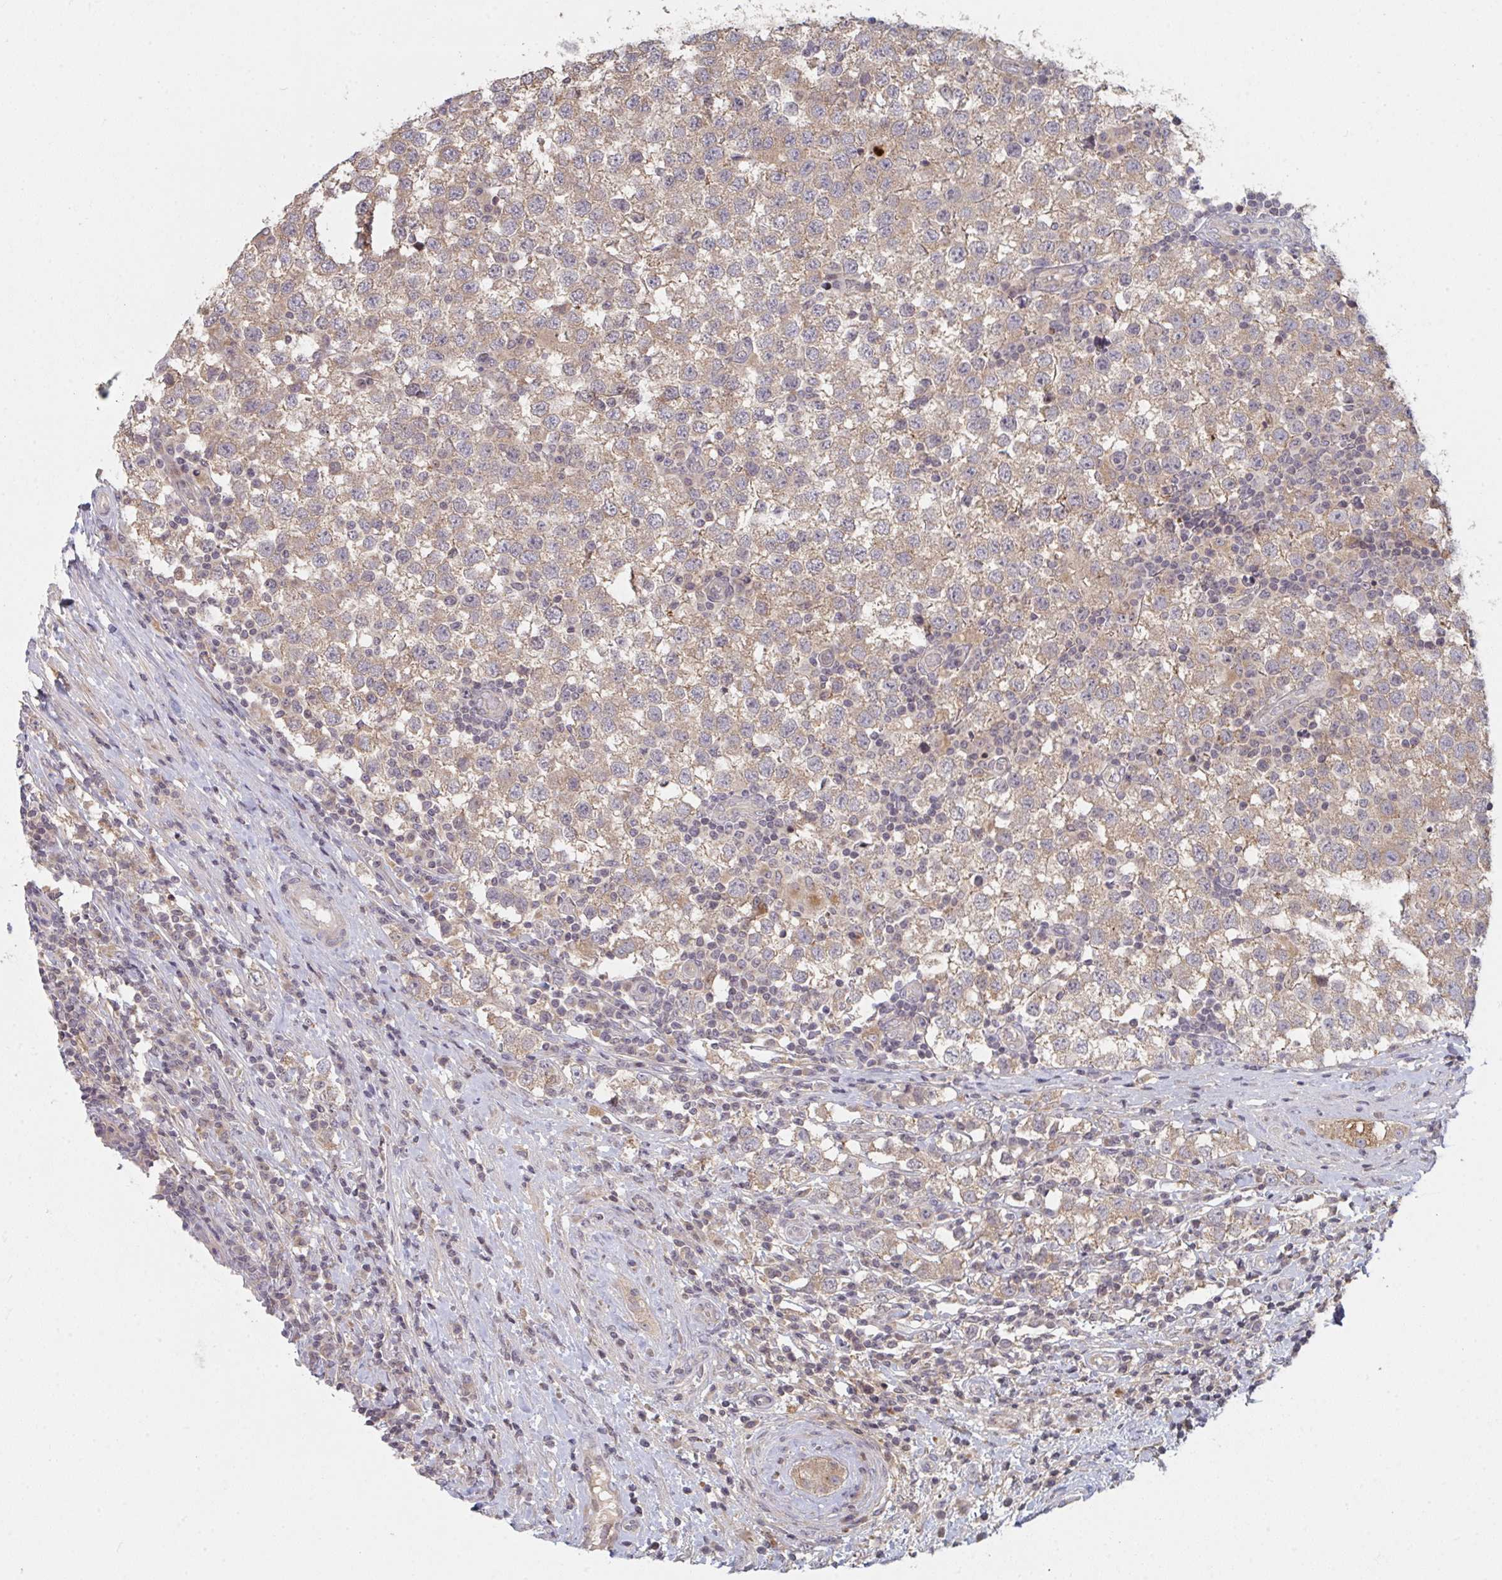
{"staining": {"intensity": "weak", "quantity": ">75%", "location": "cytoplasmic/membranous"}, "tissue": "testis cancer", "cell_type": "Tumor cells", "image_type": "cancer", "snomed": [{"axis": "morphology", "description": "Seminoma, NOS"}, {"axis": "topography", "description": "Testis"}], "caption": "Immunohistochemical staining of human seminoma (testis) exhibits low levels of weak cytoplasmic/membranous positivity in approximately >75% of tumor cells.", "gene": "DCST1", "patient": {"sex": "male", "age": 34}}